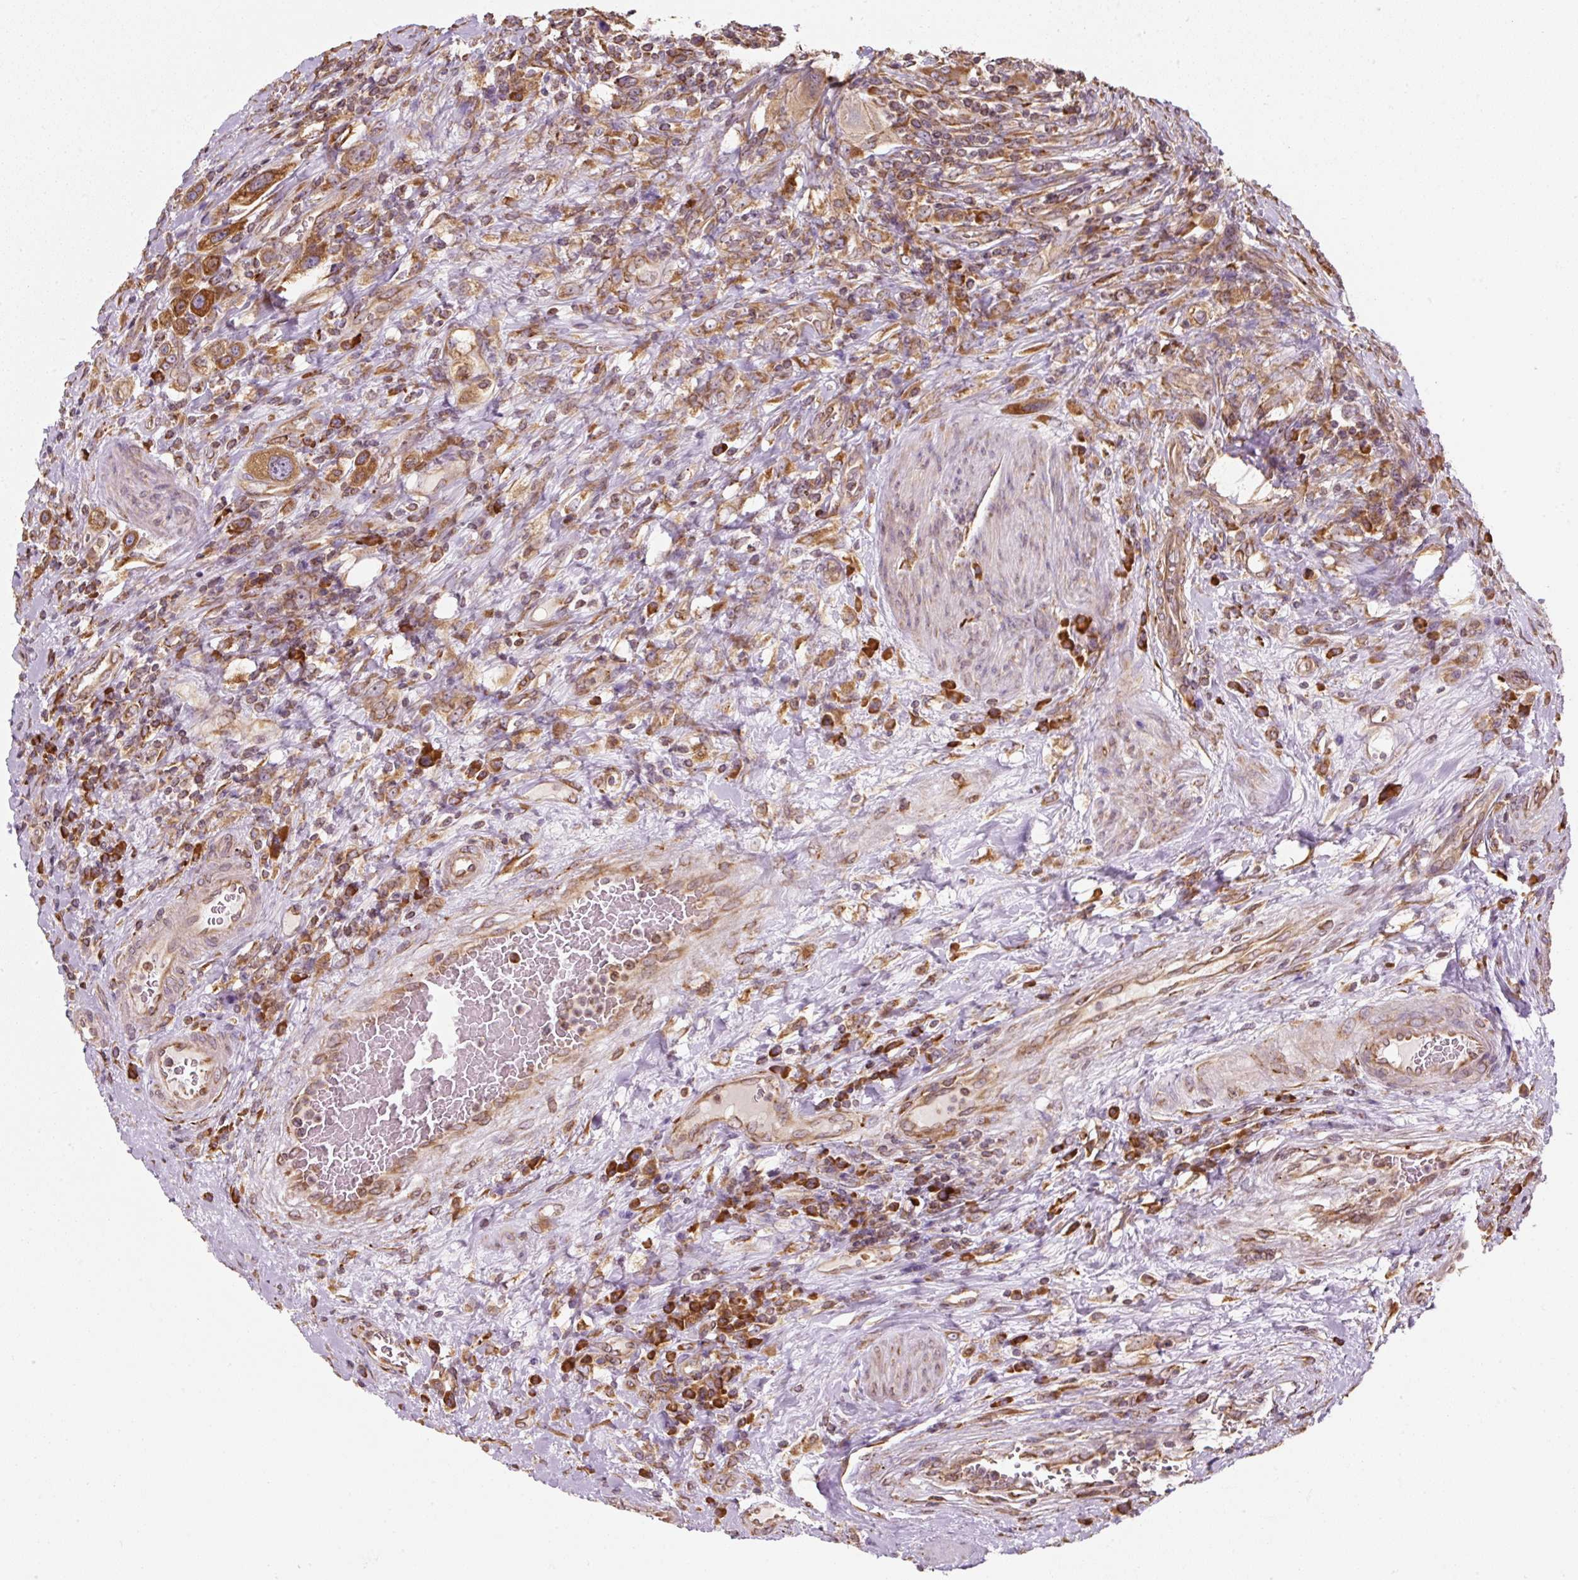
{"staining": {"intensity": "strong", "quantity": ">75%", "location": "cytoplasmic/membranous"}, "tissue": "urothelial cancer", "cell_type": "Tumor cells", "image_type": "cancer", "snomed": [{"axis": "morphology", "description": "Urothelial carcinoma, High grade"}, {"axis": "topography", "description": "Urinary bladder"}], "caption": "Protein analysis of urothelial cancer tissue demonstrates strong cytoplasmic/membranous positivity in about >75% of tumor cells.", "gene": "PRKCSH", "patient": {"sex": "male", "age": 50}}